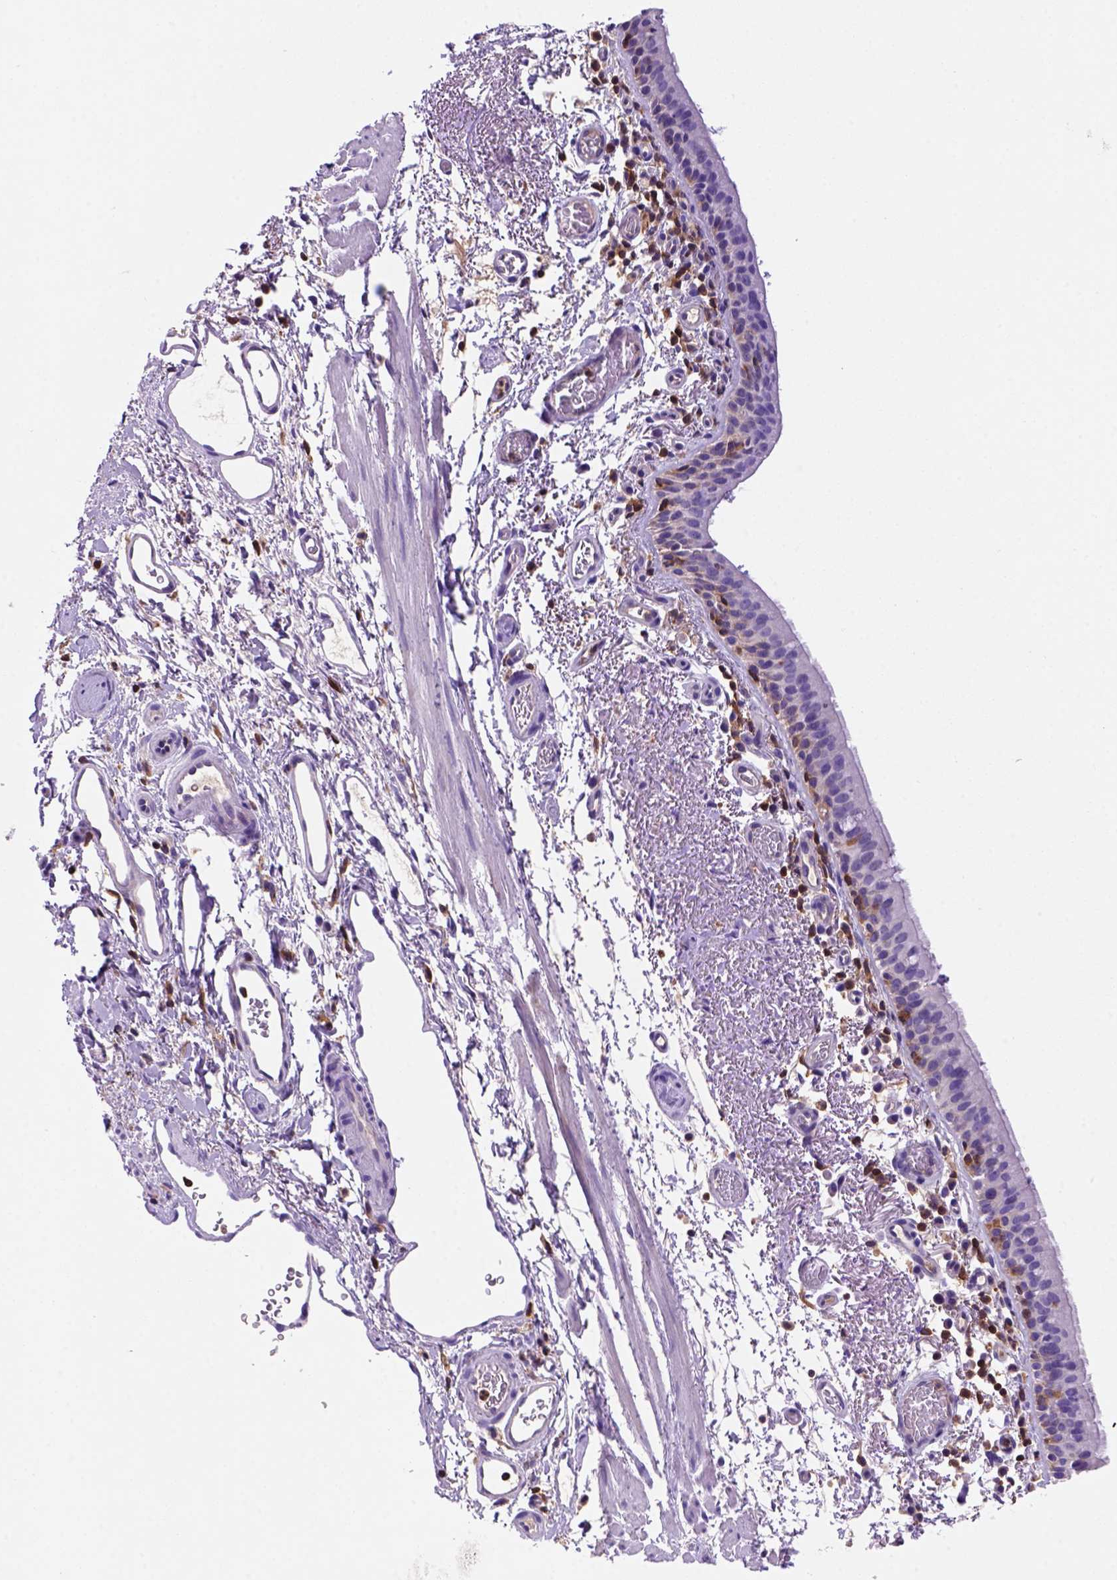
{"staining": {"intensity": "negative", "quantity": "none", "location": "none"}, "tissue": "bronchus", "cell_type": "Respiratory epithelial cells", "image_type": "normal", "snomed": [{"axis": "morphology", "description": "Normal tissue, NOS"}, {"axis": "morphology", "description": "Adenocarcinoma, NOS"}, {"axis": "topography", "description": "Bronchus"}], "caption": "Immunohistochemistry (IHC) photomicrograph of normal bronchus: bronchus stained with DAB (3,3'-diaminobenzidine) reveals no significant protein positivity in respiratory epithelial cells.", "gene": "INPP5D", "patient": {"sex": "male", "age": 68}}